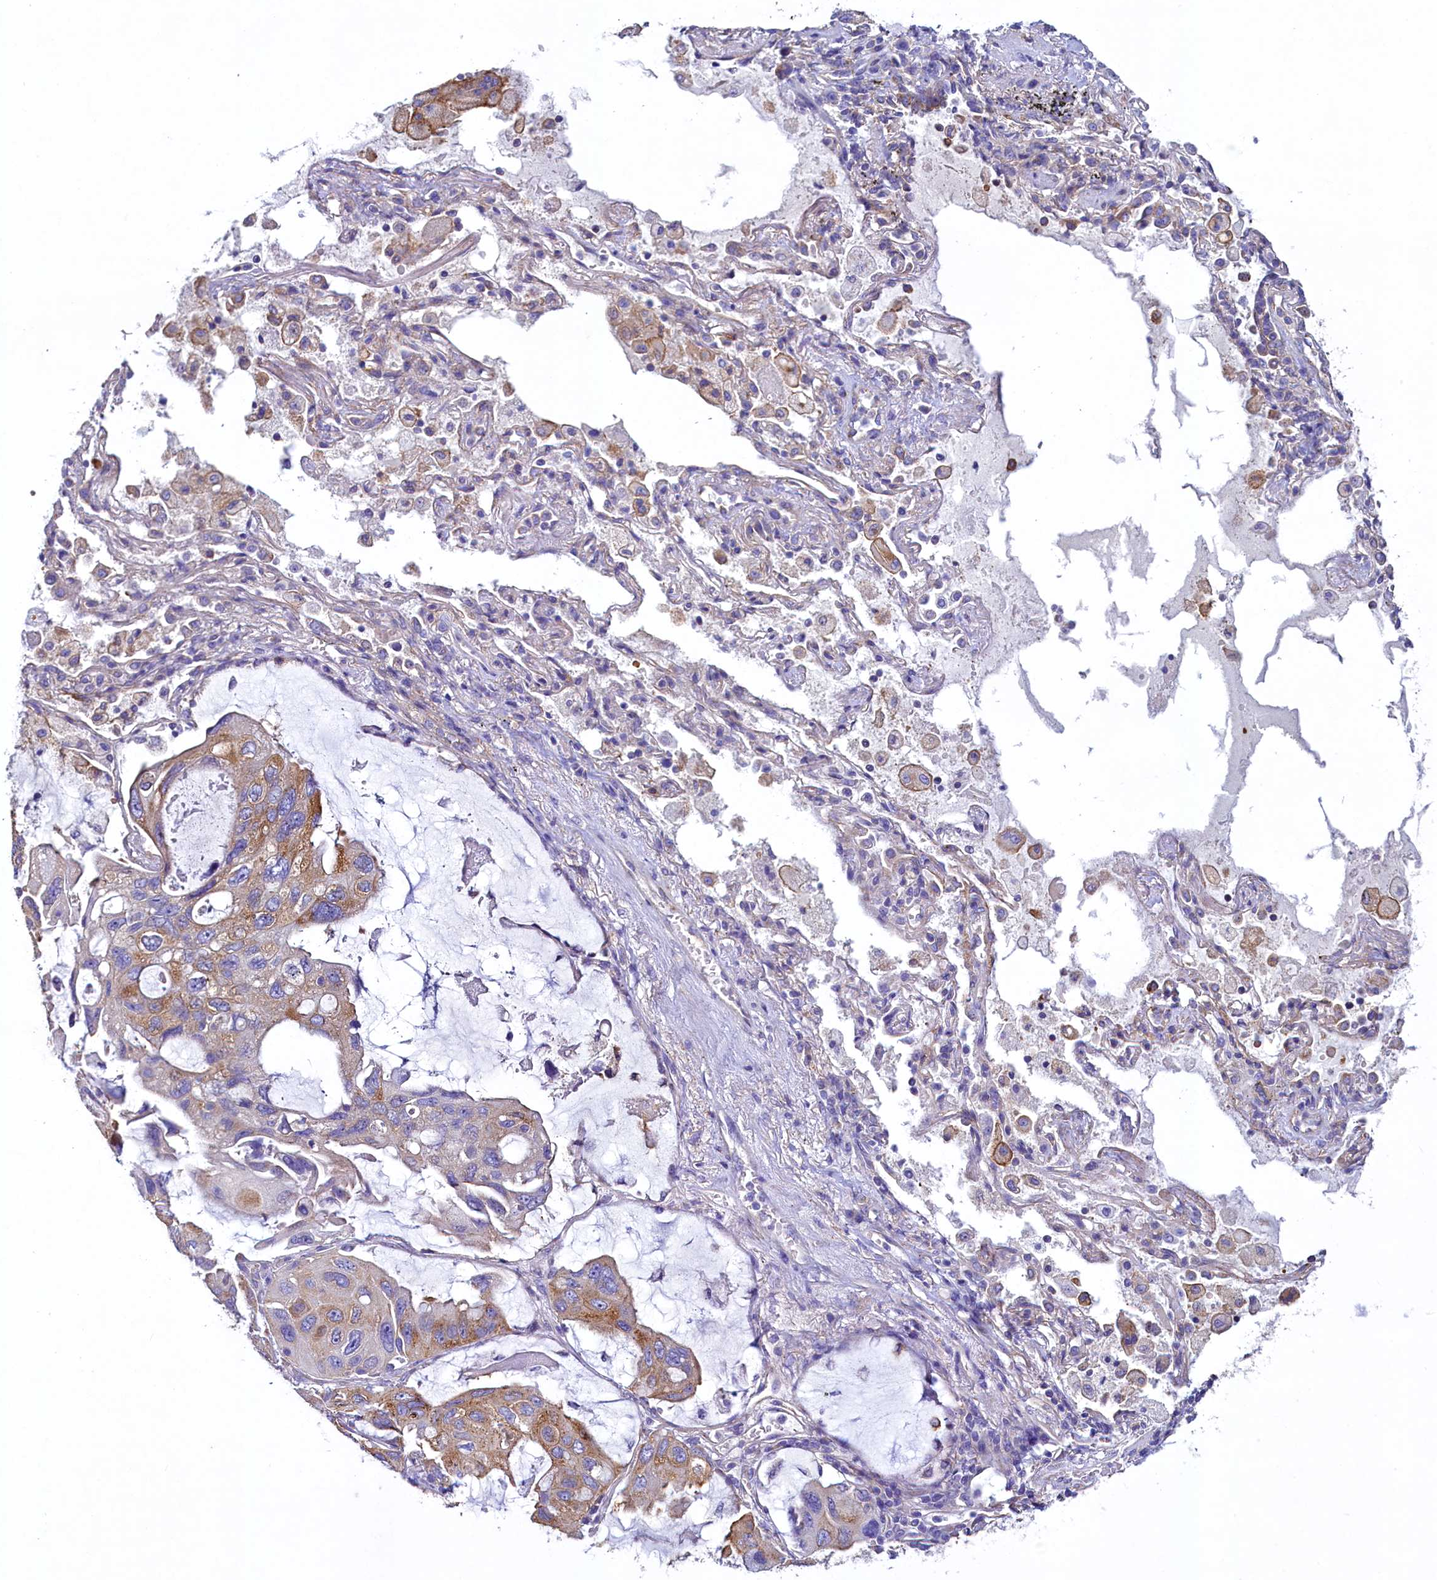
{"staining": {"intensity": "moderate", "quantity": "25%-75%", "location": "cytoplasmic/membranous"}, "tissue": "lung cancer", "cell_type": "Tumor cells", "image_type": "cancer", "snomed": [{"axis": "morphology", "description": "Squamous cell carcinoma, NOS"}, {"axis": "topography", "description": "Lung"}], "caption": "DAB (3,3'-diaminobenzidine) immunohistochemical staining of human lung squamous cell carcinoma displays moderate cytoplasmic/membranous protein expression in approximately 25%-75% of tumor cells.", "gene": "GPR21", "patient": {"sex": "female", "age": 73}}